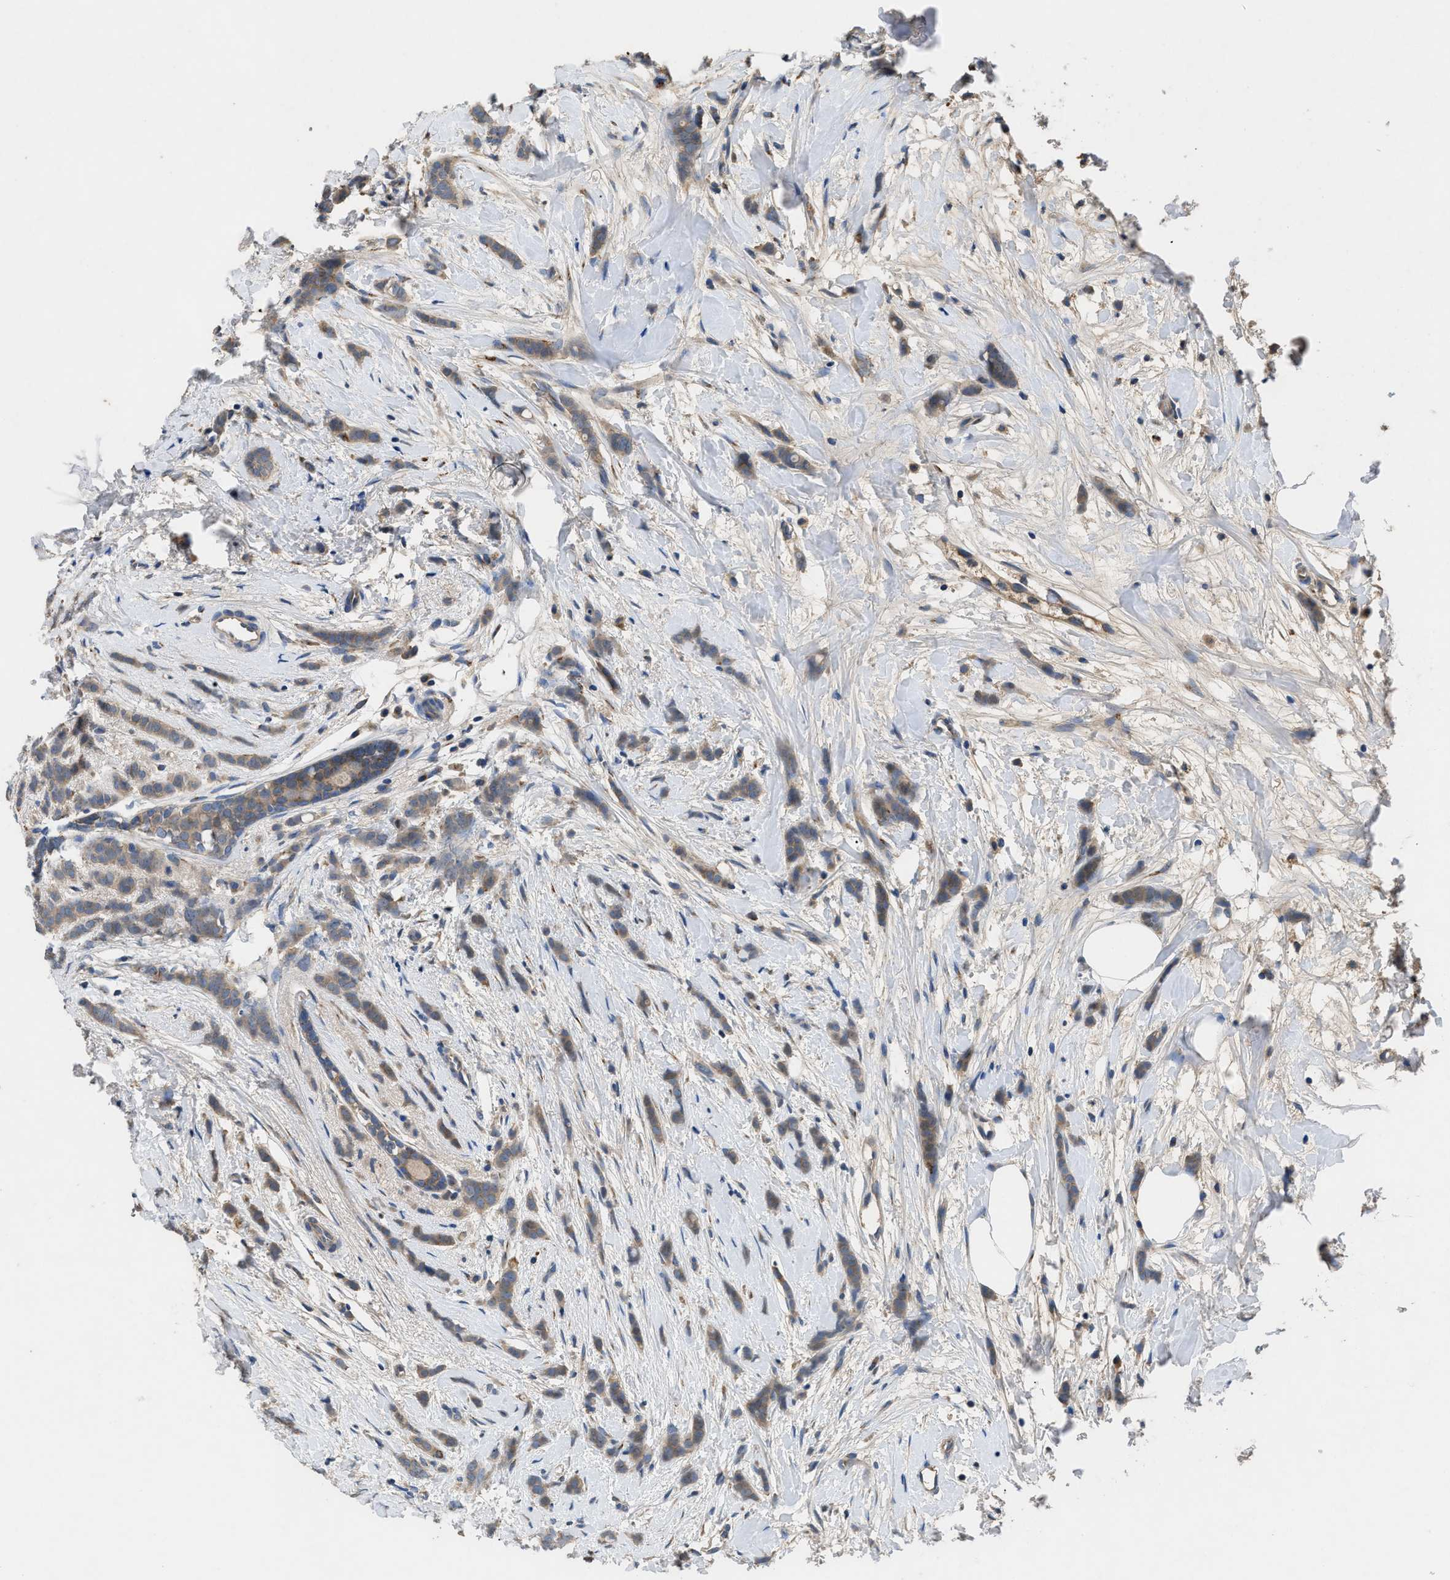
{"staining": {"intensity": "weak", "quantity": ">75%", "location": "cytoplasmic/membranous"}, "tissue": "breast cancer", "cell_type": "Tumor cells", "image_type": "cancer", "snomed": [{"axis": "morphology", "description": "Lobular carcinoma, in situ"}, {"axis": "morphology", "description": "Lobular carcinoma"}, {"axis": "topography", "description": "Breast"}], "caption": "A brown stain highlights weak cytoplasmic/membranous staining of a protein in breast cancer tumor cells.", "gene": "SIK2", "patient": {"sex": "female", "age": 41}}